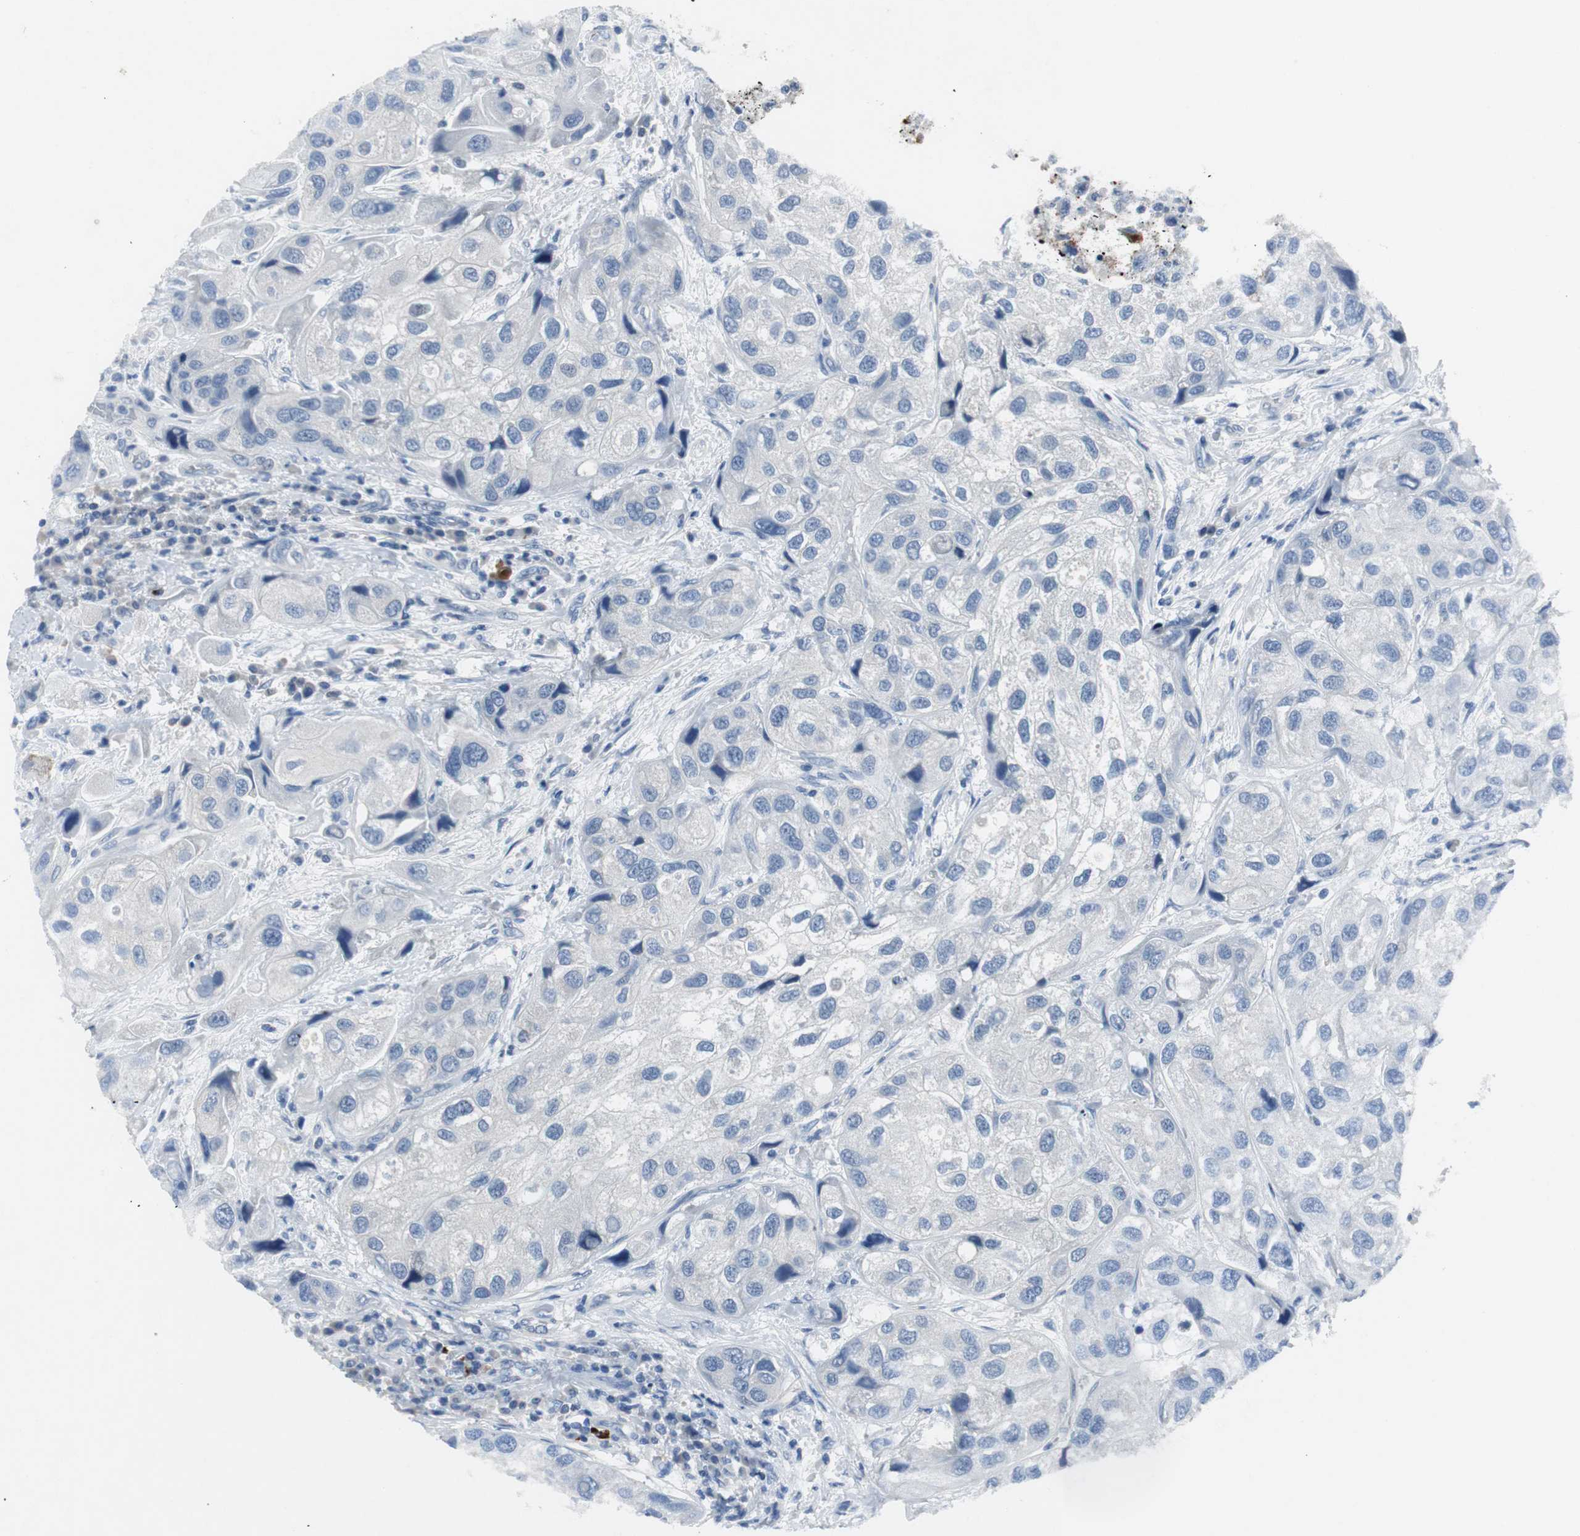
{"staining": {"intensity": "negative", "quantity": "none", "location": "none"}, "tissue": "urothelial cancer", "cell_type": "Tumor cells", "image_type": "cancer", "snomed": [{"axis": "morphology", "description": "Urothelial carcinoma, High grade"}, {"axis": "topography", "description": "Urinary bladder"}], "caption": "DAB (3,3'-diaminobenzidine) immunohistochemical staining of human high-grade urothelial carcinoma demonstrates no significant positivity in tumor cells.", "gene": "LRP2", "patient": {"sex": "female", "age": 64}}